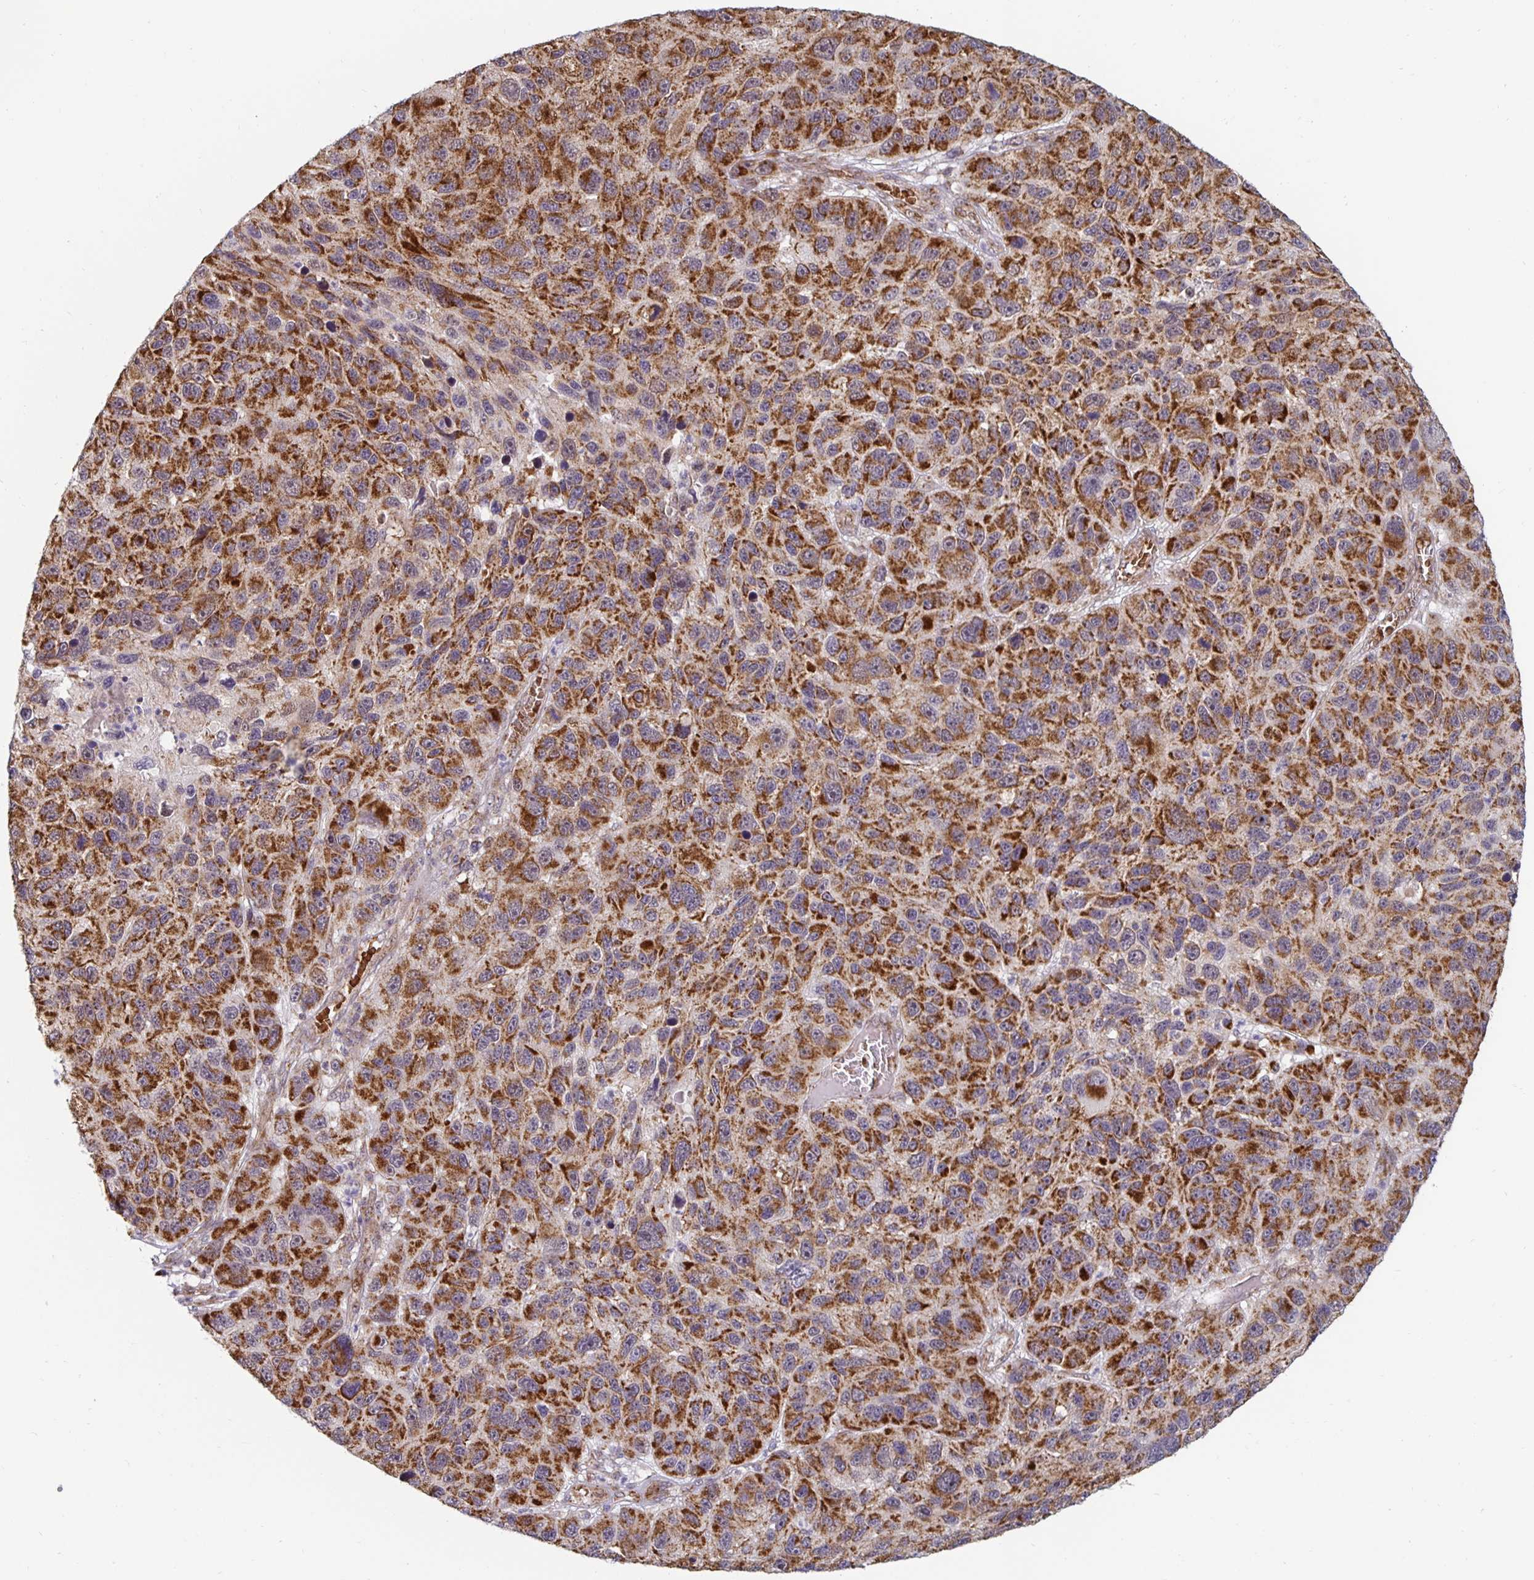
{"staining": {"intensity": "strong", "quantity": ">75%", "location": "cytoplasmic/membranous"}, "tissue": "melanoma", "cell_type": "Tumor cells", "image_type": "cancer", "snomed": [{"axis": "morphology", "description": "Malignant melanoma, NOS"}, {"axis": "topography", "description": "Skin"}], "caption": "Immunohistochemical staining of melanoma exhibits strong cytoplasmic/membranous protein staining in approximately >75% of tumor cells.", "gene": "MRPL28", "patient": {"sex": "male", "age": 53}}